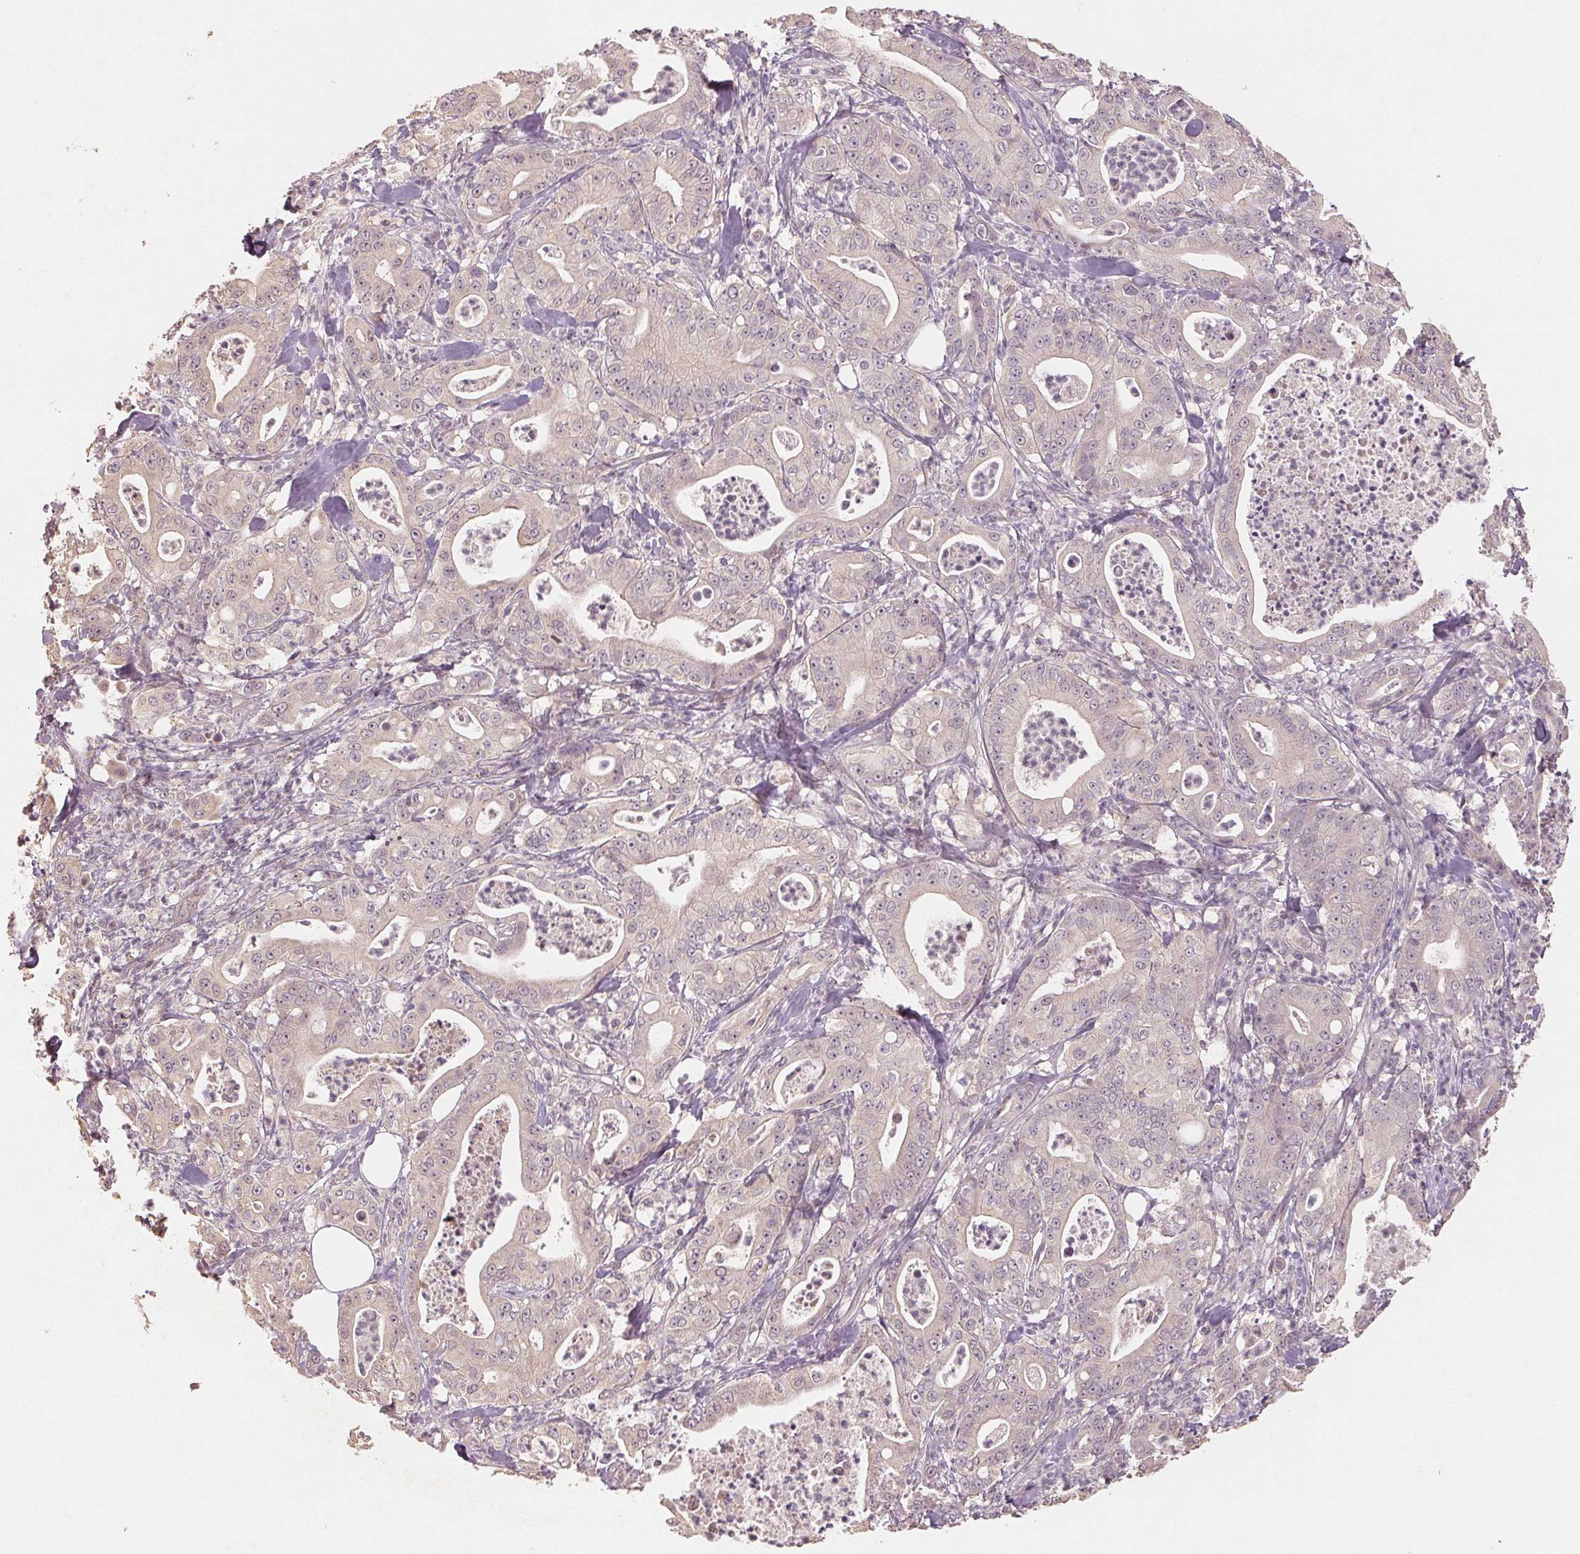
{"staining": {"intensity": "negative", "quantity": "none", "location": "none"}, "tissue": "pancreatic cancer", "cell_type": "Tumor cells", "image_type": "cancer", "snomed": [{"axis": "morphology", "description": "Adenocarcinoma, NOS"}, {"axis": "topography", "description": "Pancreas"}], "caption": "An IHC histopathology image of pancreatic adenocarcinoma is shown. There is no staining in tumor cells of pancreatic adenocarcinoma.", "gene": "COX14", "patient": {"sex": "male", "age": 71}}